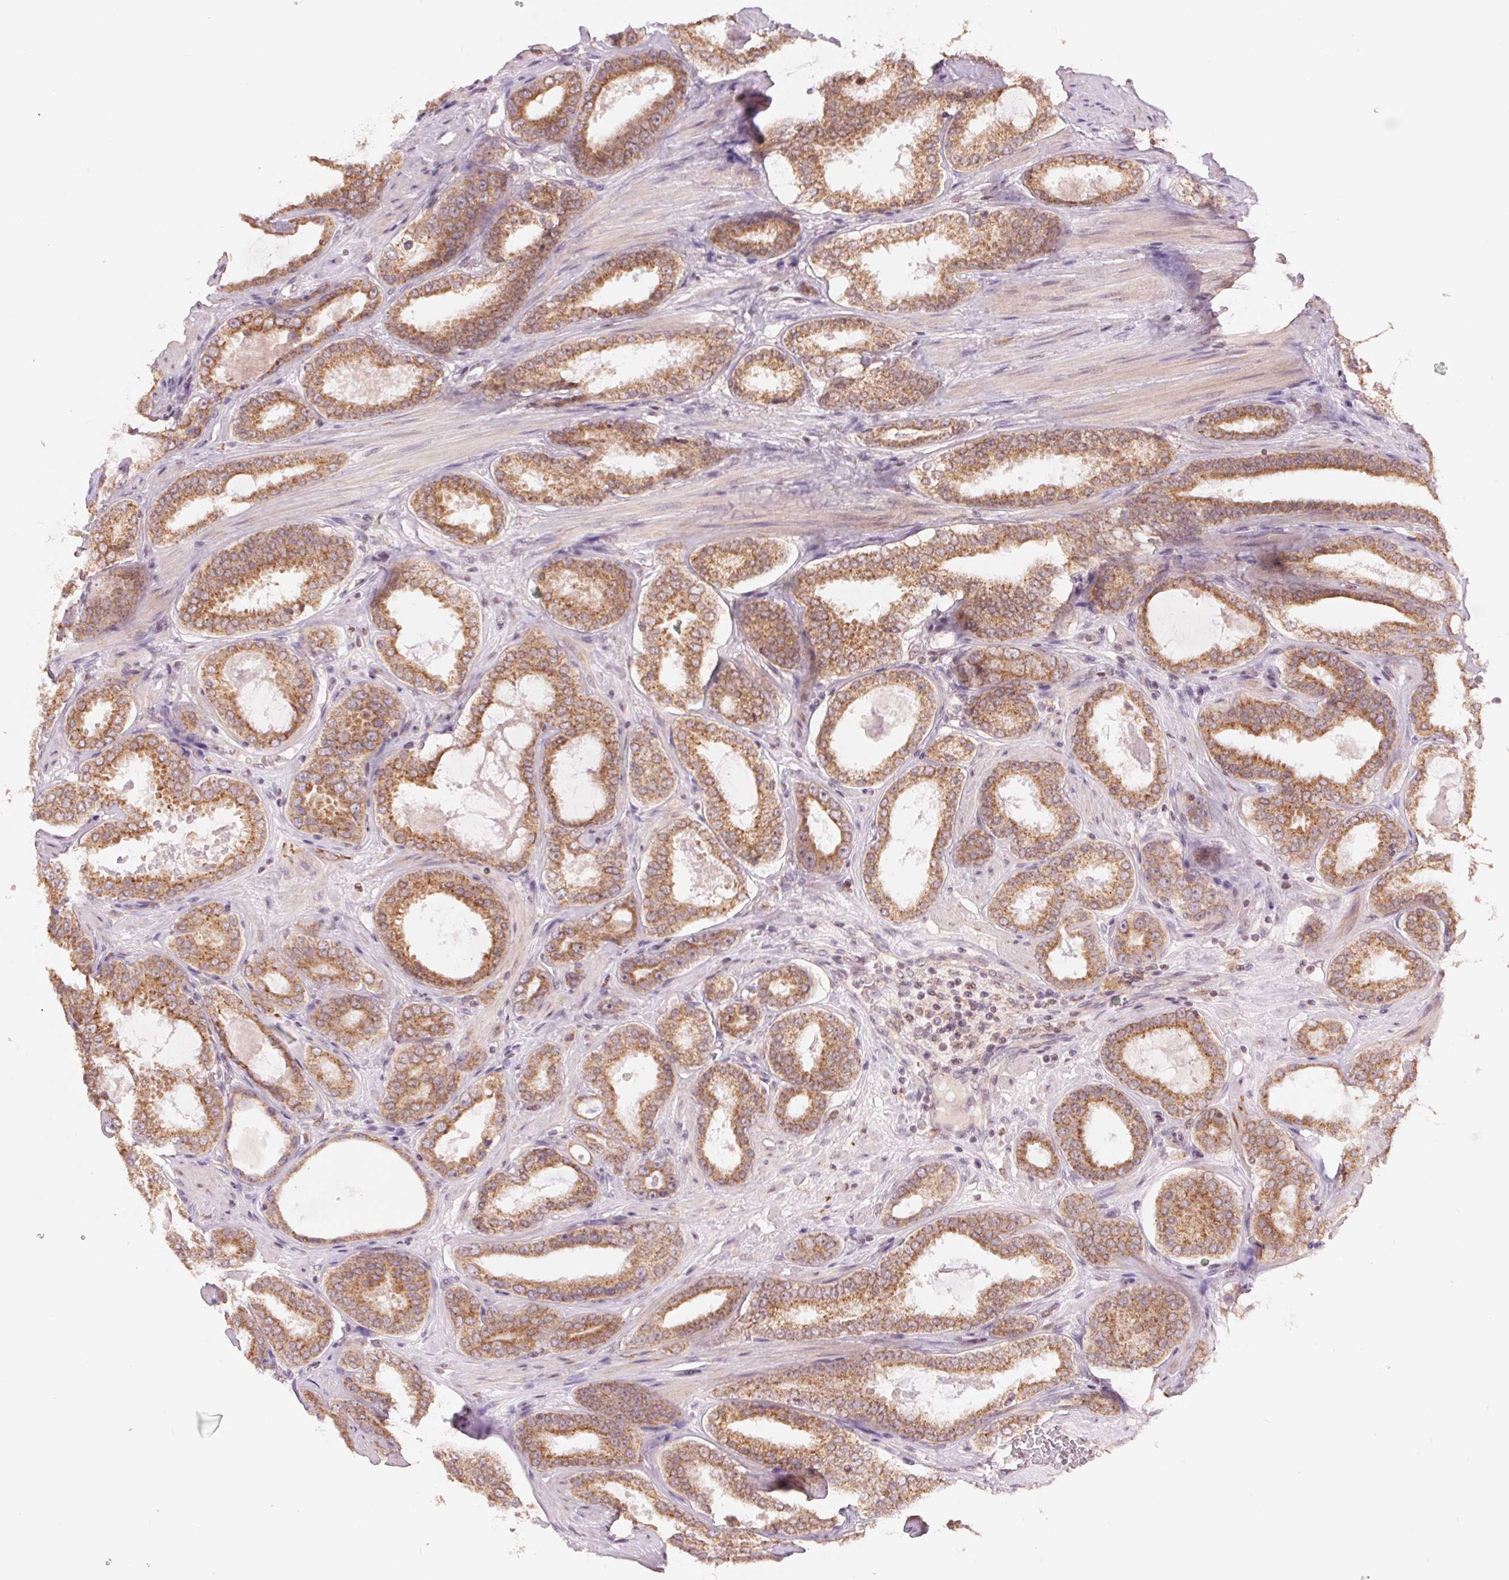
{"staining": {"intensity": "moderate", "quantity": ">75%", "location": "cytoplasmic/membranous"}, "tissue": "prostate cancer", "cell_type": "Tumor cells", "image_type": "cancer", "snomed": [{"axis": "morphology", "description": "Adenocarcinoma, High grade"}, {"axis": "topography", "description": "Prostate"}], "caption": "Immunohistochemical staining of human prostate adenocarcinoma (high-grade) reveals medium levels of moderate cytoplasmic/membranous protein expression in approximately >75% of tumor cells.", "gene": "TECR", "patient": {"sex": "male", "age": 63}}